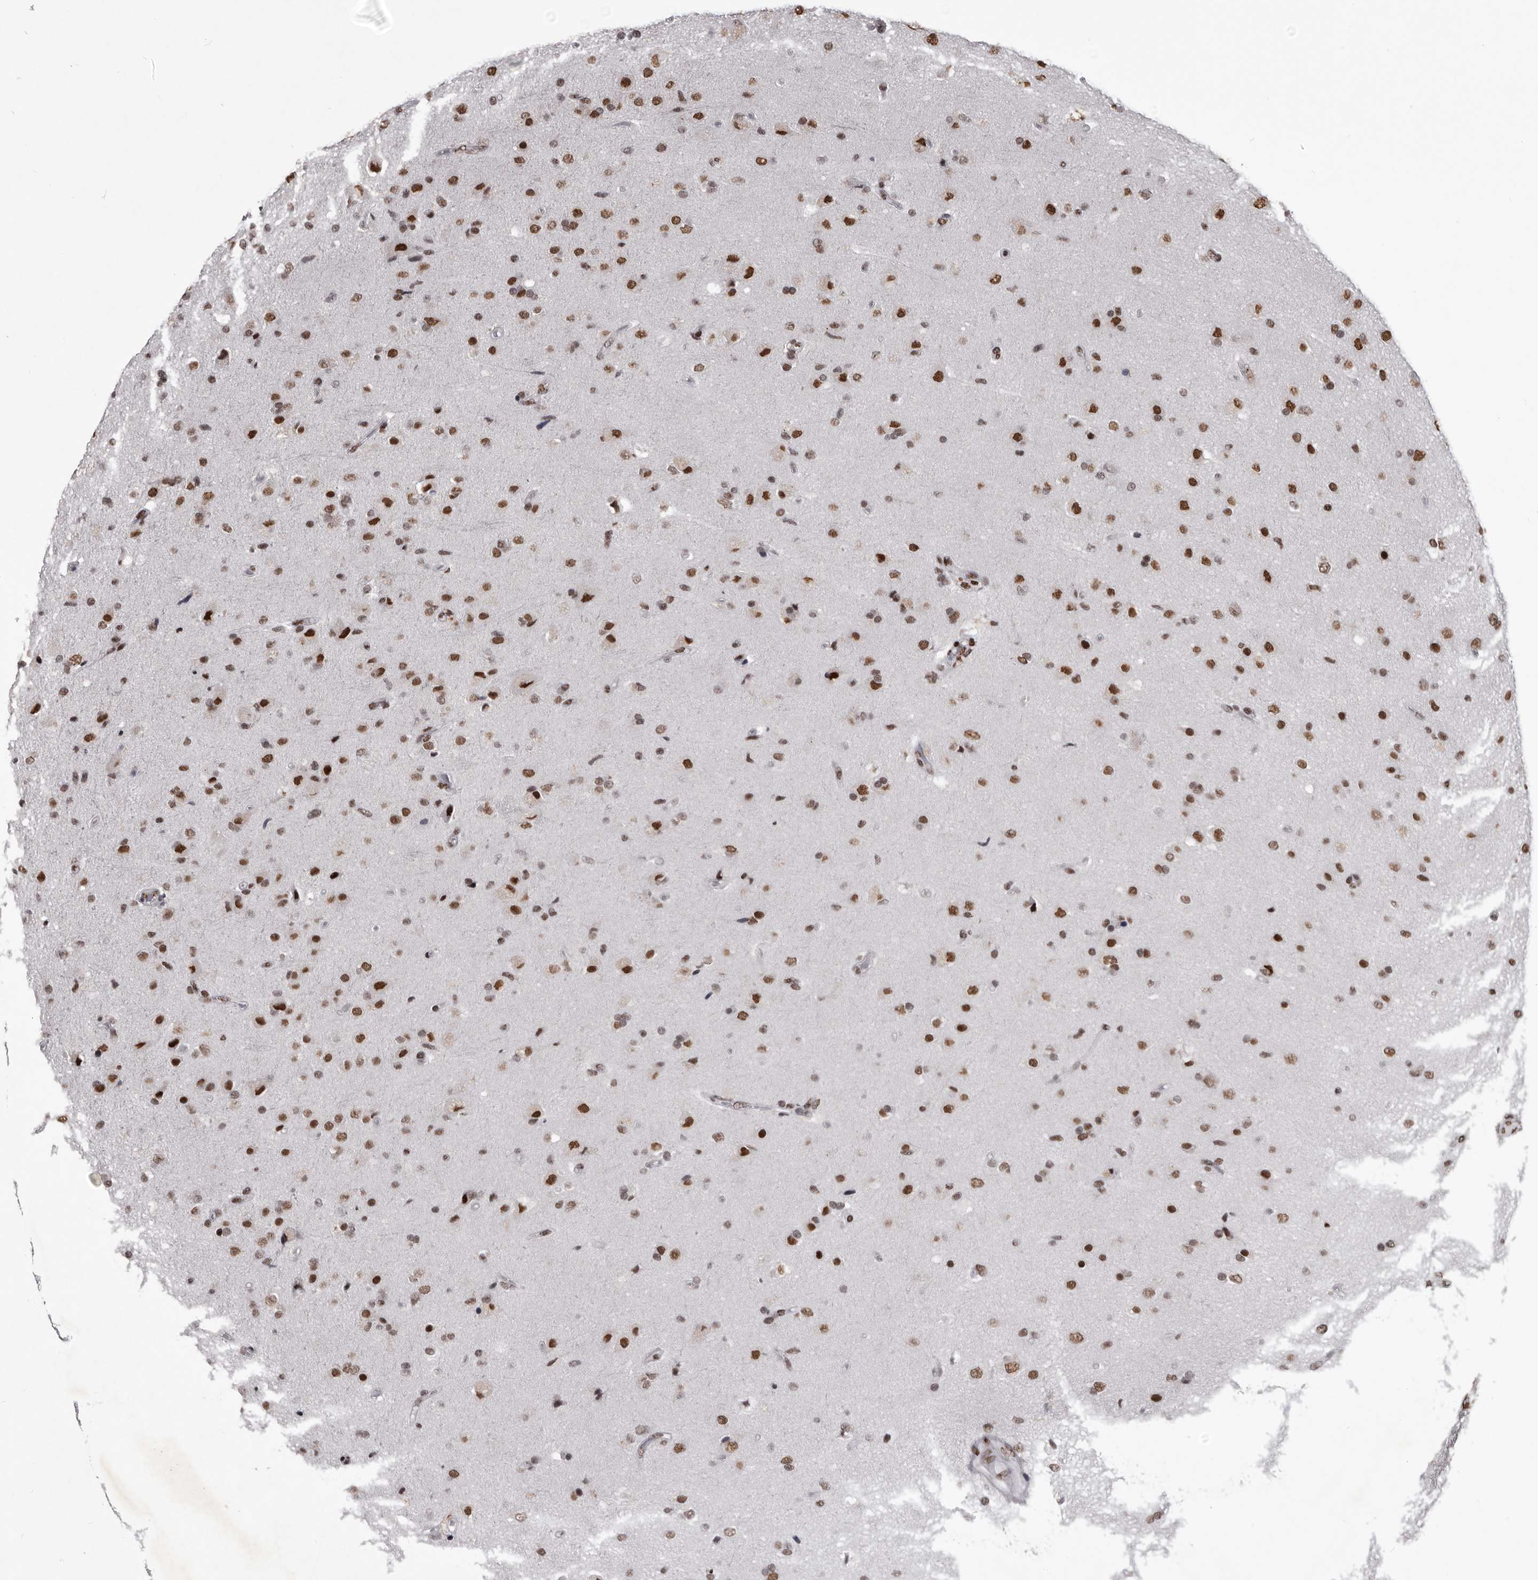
{"staining": {"intensity": "moderate", "quantity": ">75%", "location": "nuclear"}, "tissue": "glioma", "cell_type": "Tumor cells", "image_type": "cancer", "snomed": [{"axis": "morphology", "description": "Glioma, malignant, High grade"}, {"axis": "topography", "description": "Brain"}], "caption": "Immunohistochemical staining of human malignant glioma (high-grade) demonstrates medium levels of moderate nuclear expression in approximately >75% of tumor cells.", "gene": "NUMA1", "patient": {"sex": "male", "age": 72}}